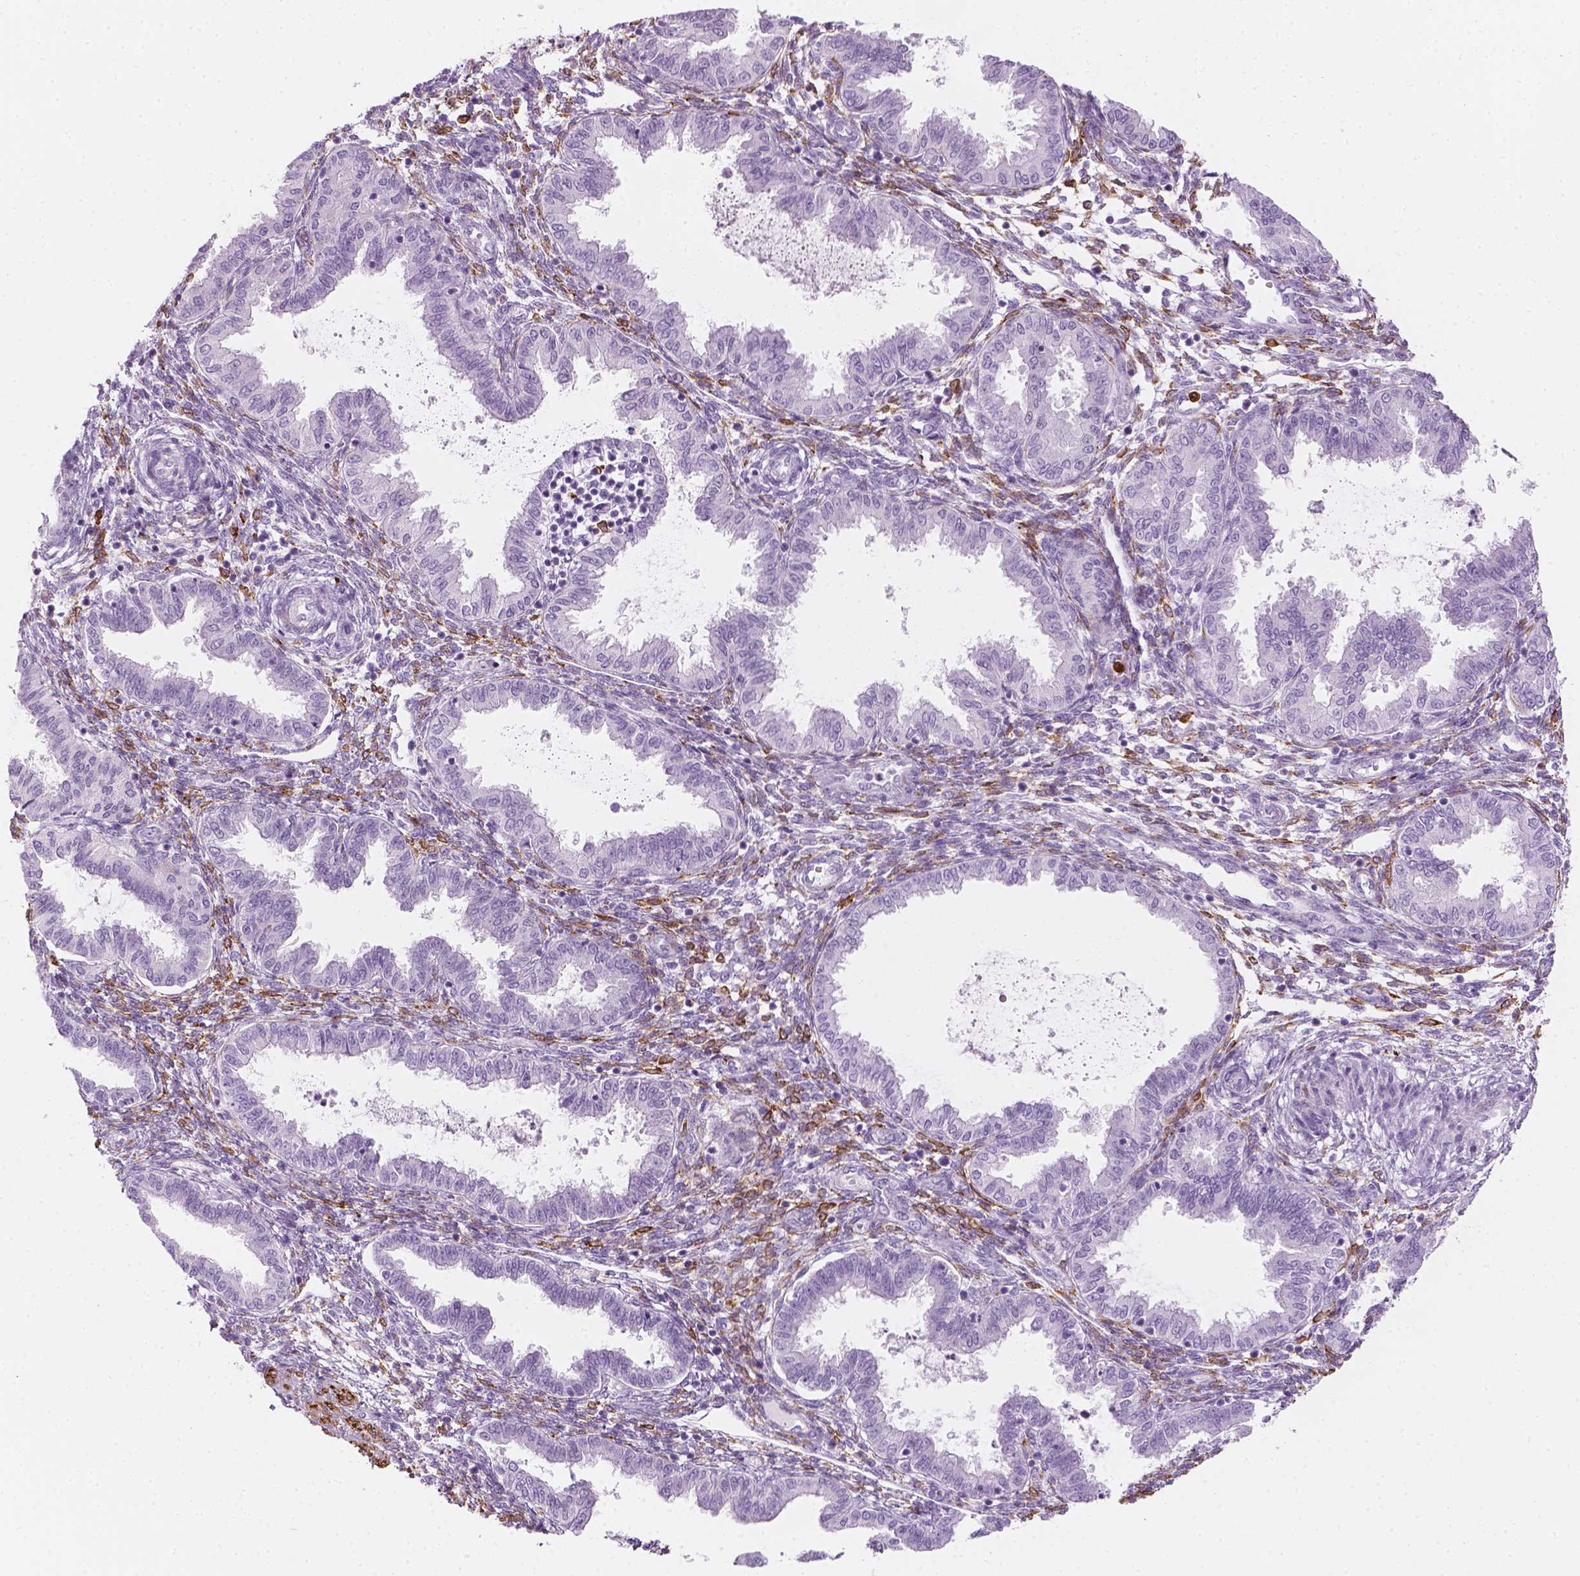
{"staining": {"intensity": "negative", "quantity": "none", "location": "none"}, "tissue": "endometrium", "cell_type": "Cells in endometrial stroma", "image_type": "normal", "snomed": [{"axis": "morphology", "description": "Normal tissue, NOS"}, {"axis": "topography", "description": "Endometrium"}], "caption": "A high-resolution image shows immunohistochemistry staining of benign endometrium, which shows no significant expression in cells in endometrial stroma. (Stains: DAB (3,3'-diaminobenzidine) IHC with hematoxylin counter stain, Microscopy: brightfield microscopy at high magnification).", "gene": "CES1", "patient": {"sex": "female", "age": 33}}